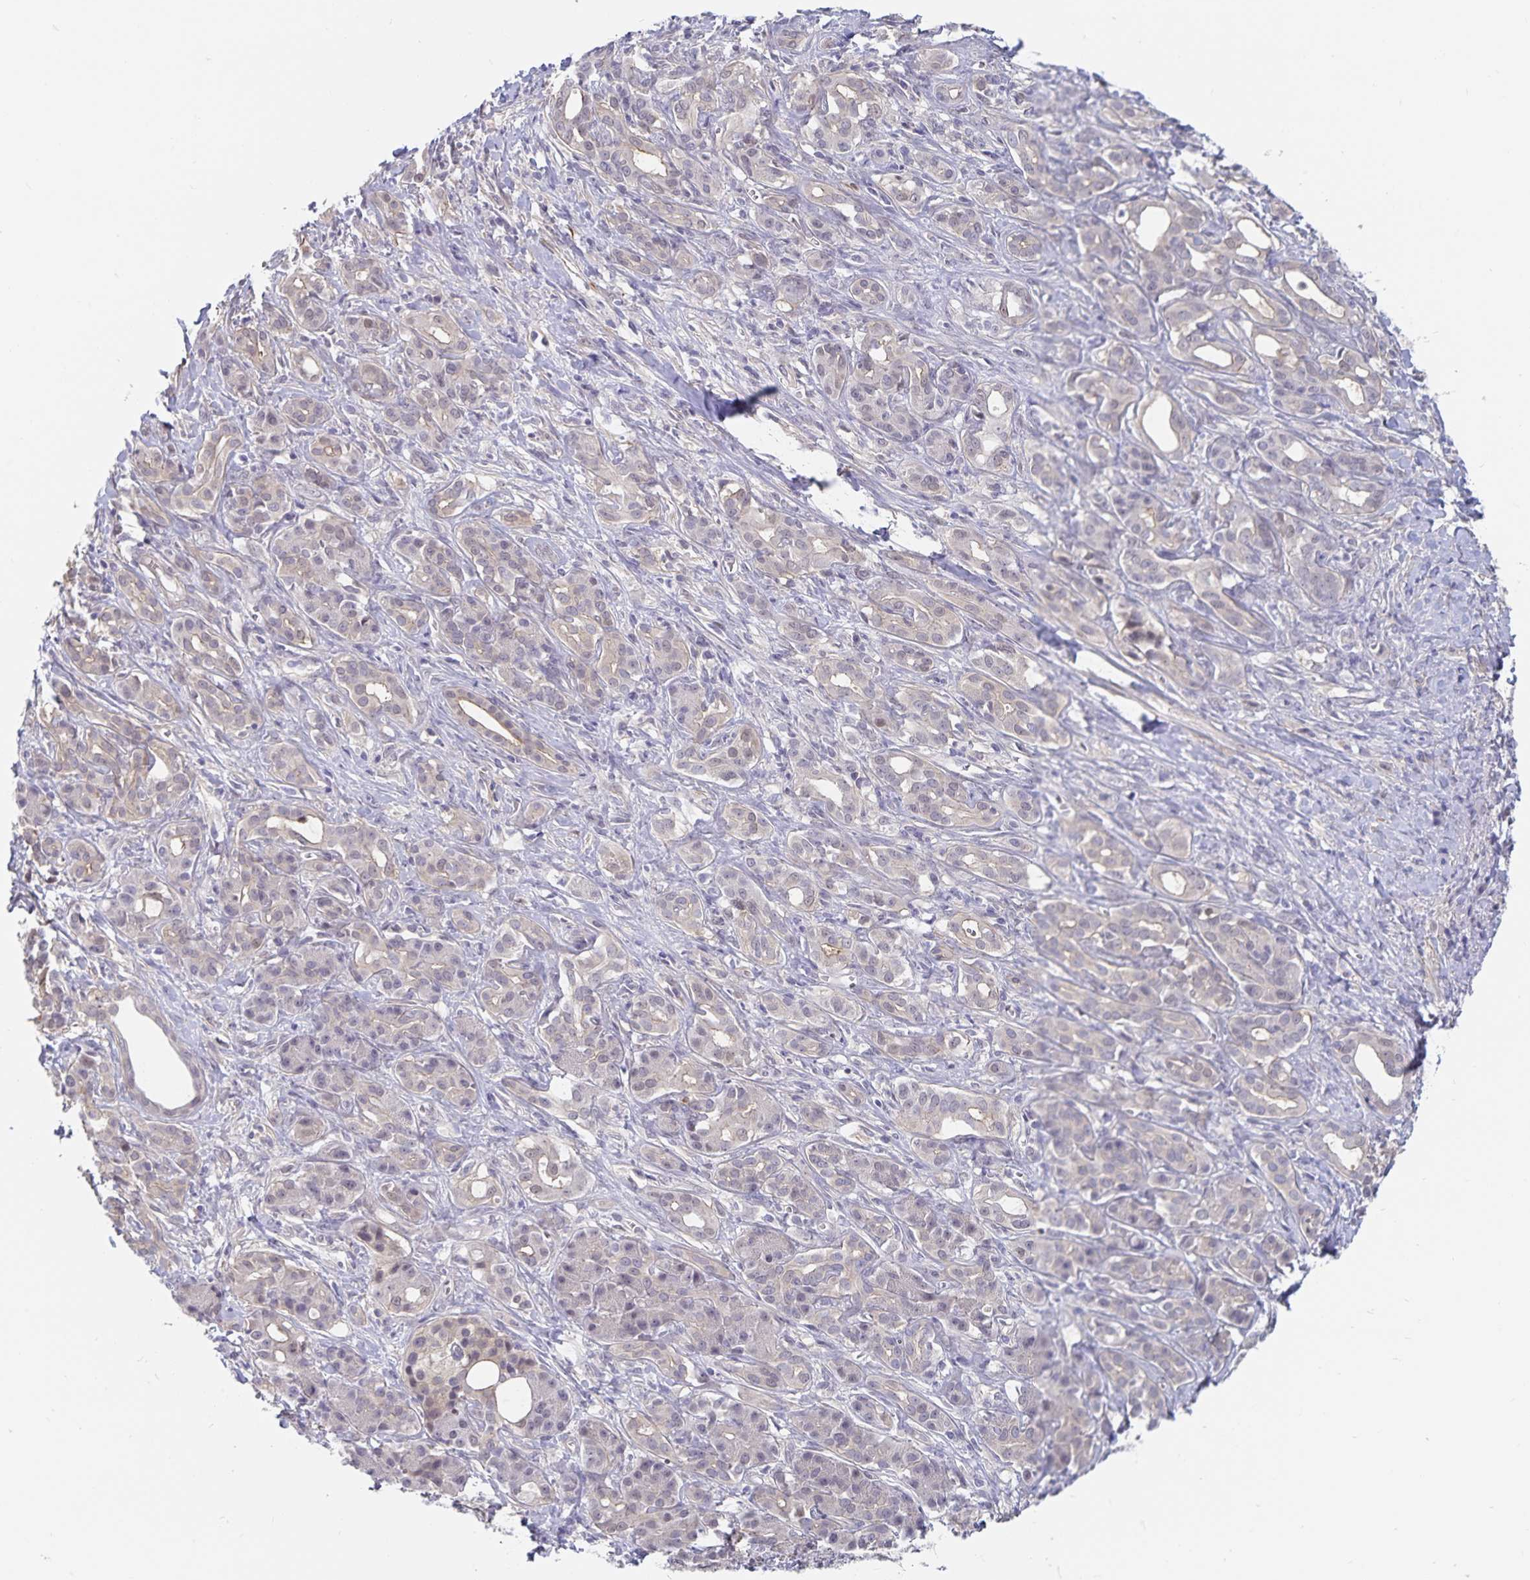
{"staining": {"intensity": "negative", "quantity": "none", "location": "none"}, "tissue": "pancreatic cancer", "cell_type": "Tumor cells", "image_type": "cancer", "snomed": [{"axis": "morphology", "description": "Adenocarcinoma, NOS"}, {"axis": "topography", "description": "Pancreas"}], "caption": "Immunohistochemistry histopathology image of pancreatic adenocarcinoma stained for a protein (brown), which reveals no positivity in tumor cells.", "gene": "BAG6", "patient": {"sex": "male", "age": 61}}